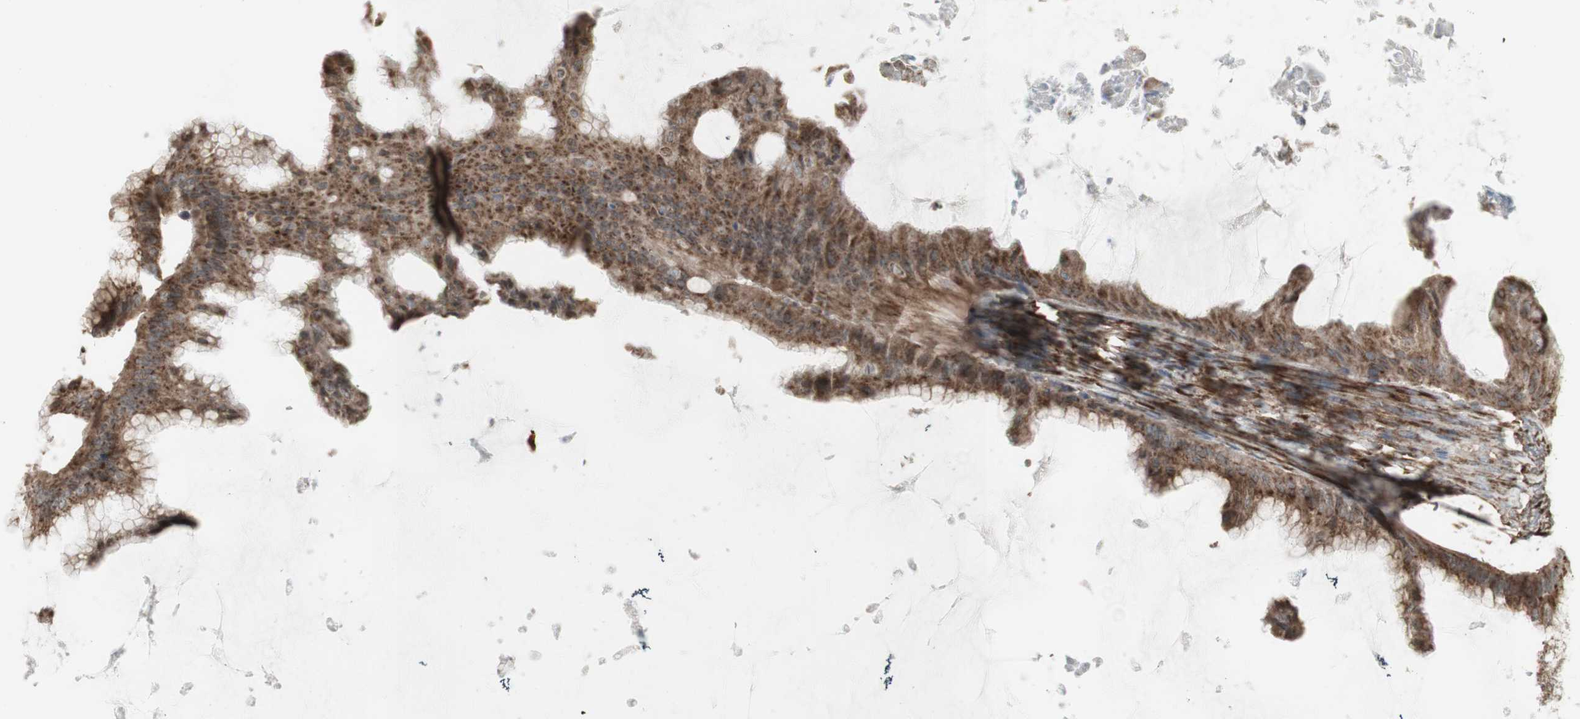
{"staining": {"intensity": "strong", "quantity": ">75%", "location": "cytoplasmic/membranous"}, "tissue": "ovarian cancer", "cell_type": "Tumor cells", "image_type": "cancer", "snomed": [{"axis": "morphology", "description": "Cystadenocarcinoma, mucinous, NOS"}, {"axis": "topography", "description": "Ovary"}], "caption": "The histopathology image exhibits staining of ovarian cancer, revealing strong cytoplasmic/membranous protein positivity (brown color) within tumor cells.", "gene": "FKBP3", "patient": {"sex": "female", "age": 61}}